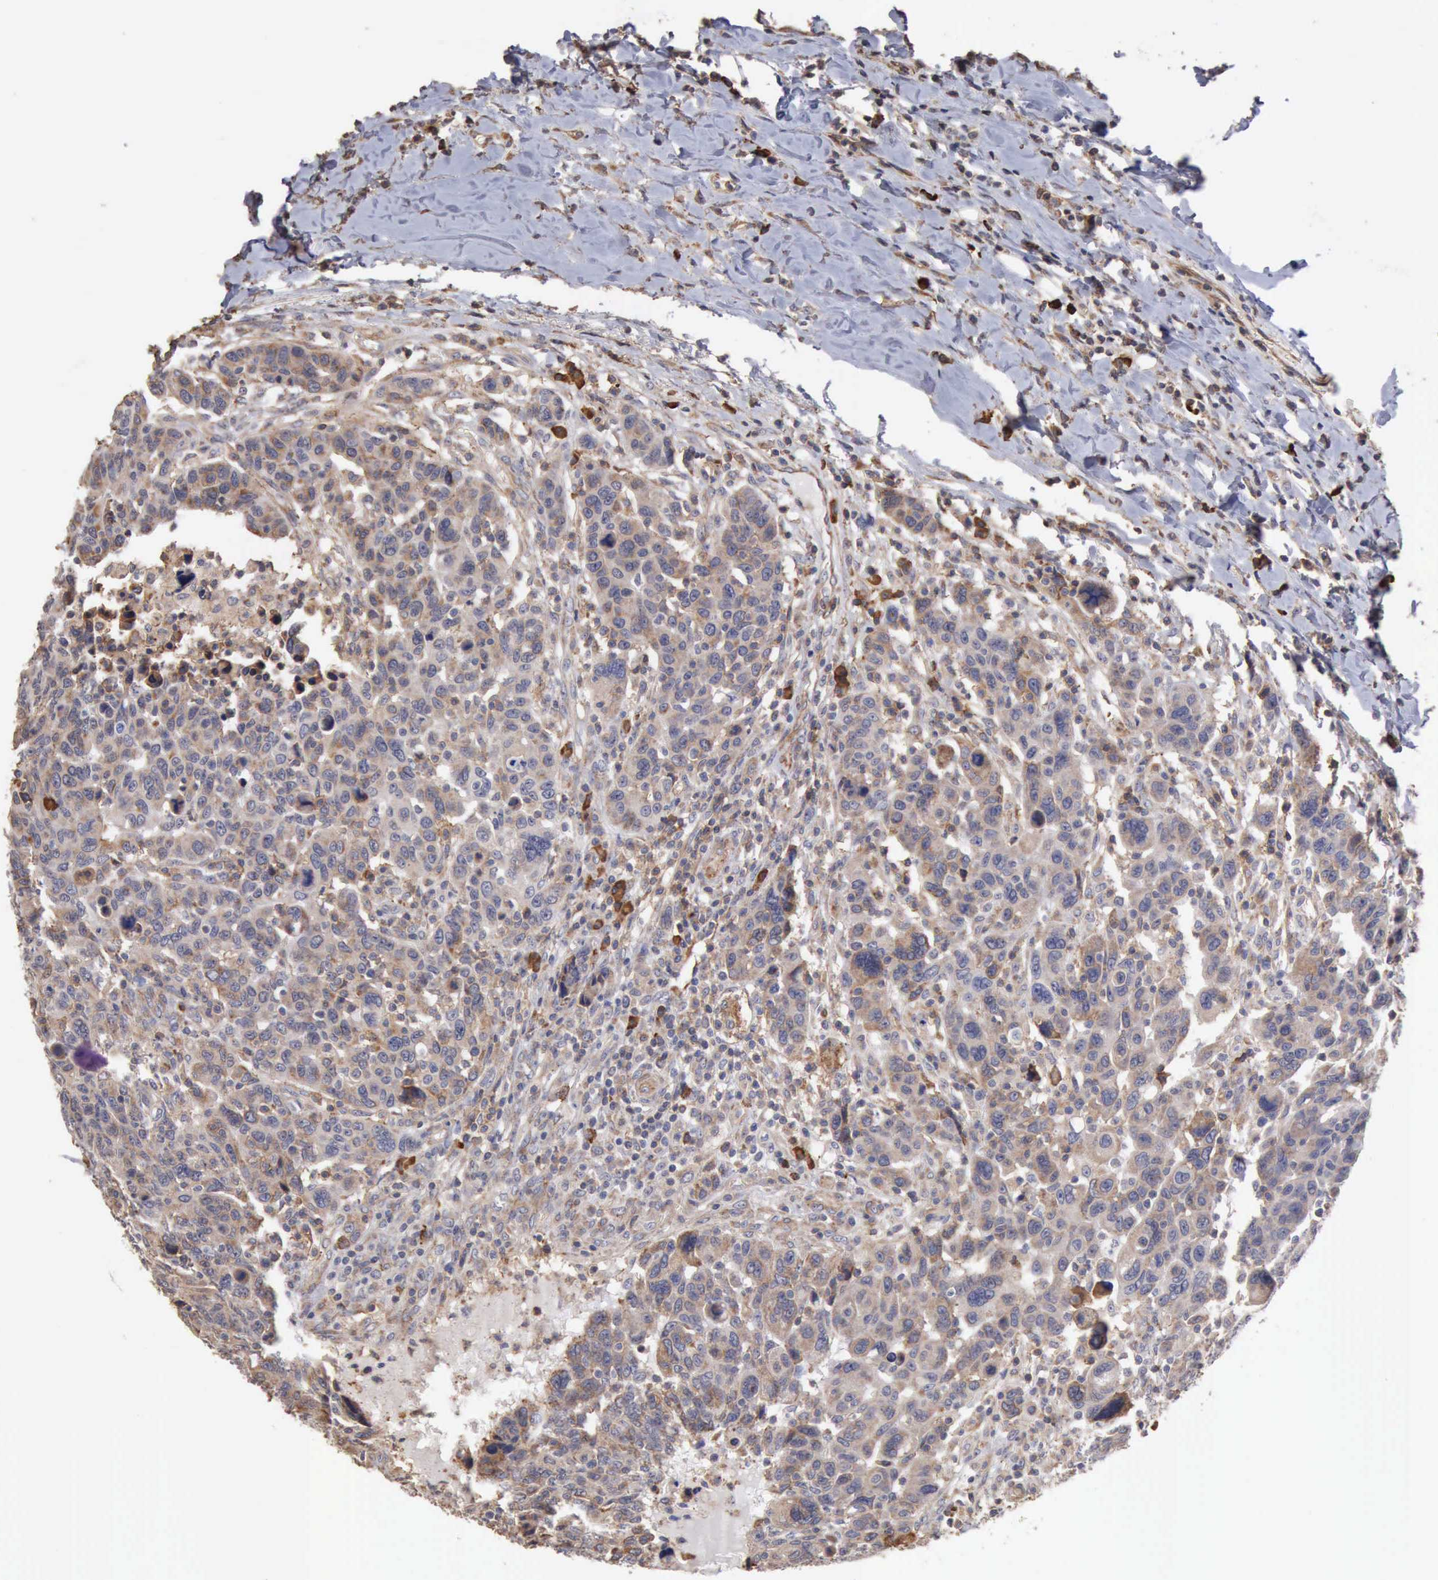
{"staining": {"intensity": "weak", "quantity": "25%-75%", "location": "cytoplasmic/membranous"}, "tissue": "breast cancer", "cell_type": "Tumor cells", "image_type": "cancer", "snomed": [{"axis": "morphology", "description": "Duct carcinoma"}, {"axis": "topography", "description": "Breast"}], "caption": "High-magnification brightfield microscopy of breast cancer stained with DAB (3,3'-diaminobenzidine) (brown) and counterstained with hematoxylin (blue). tumor cells exhibit weak cytoplasmic/membranous staining is appreciated in about25%-75% of cells. The staining was performed using DAB, with brown indicating positive protein expression. Nuclei are stained blue with hematoxylin.", "gene": "GPR101", "patient": {"sex": "female", "age": 37}}